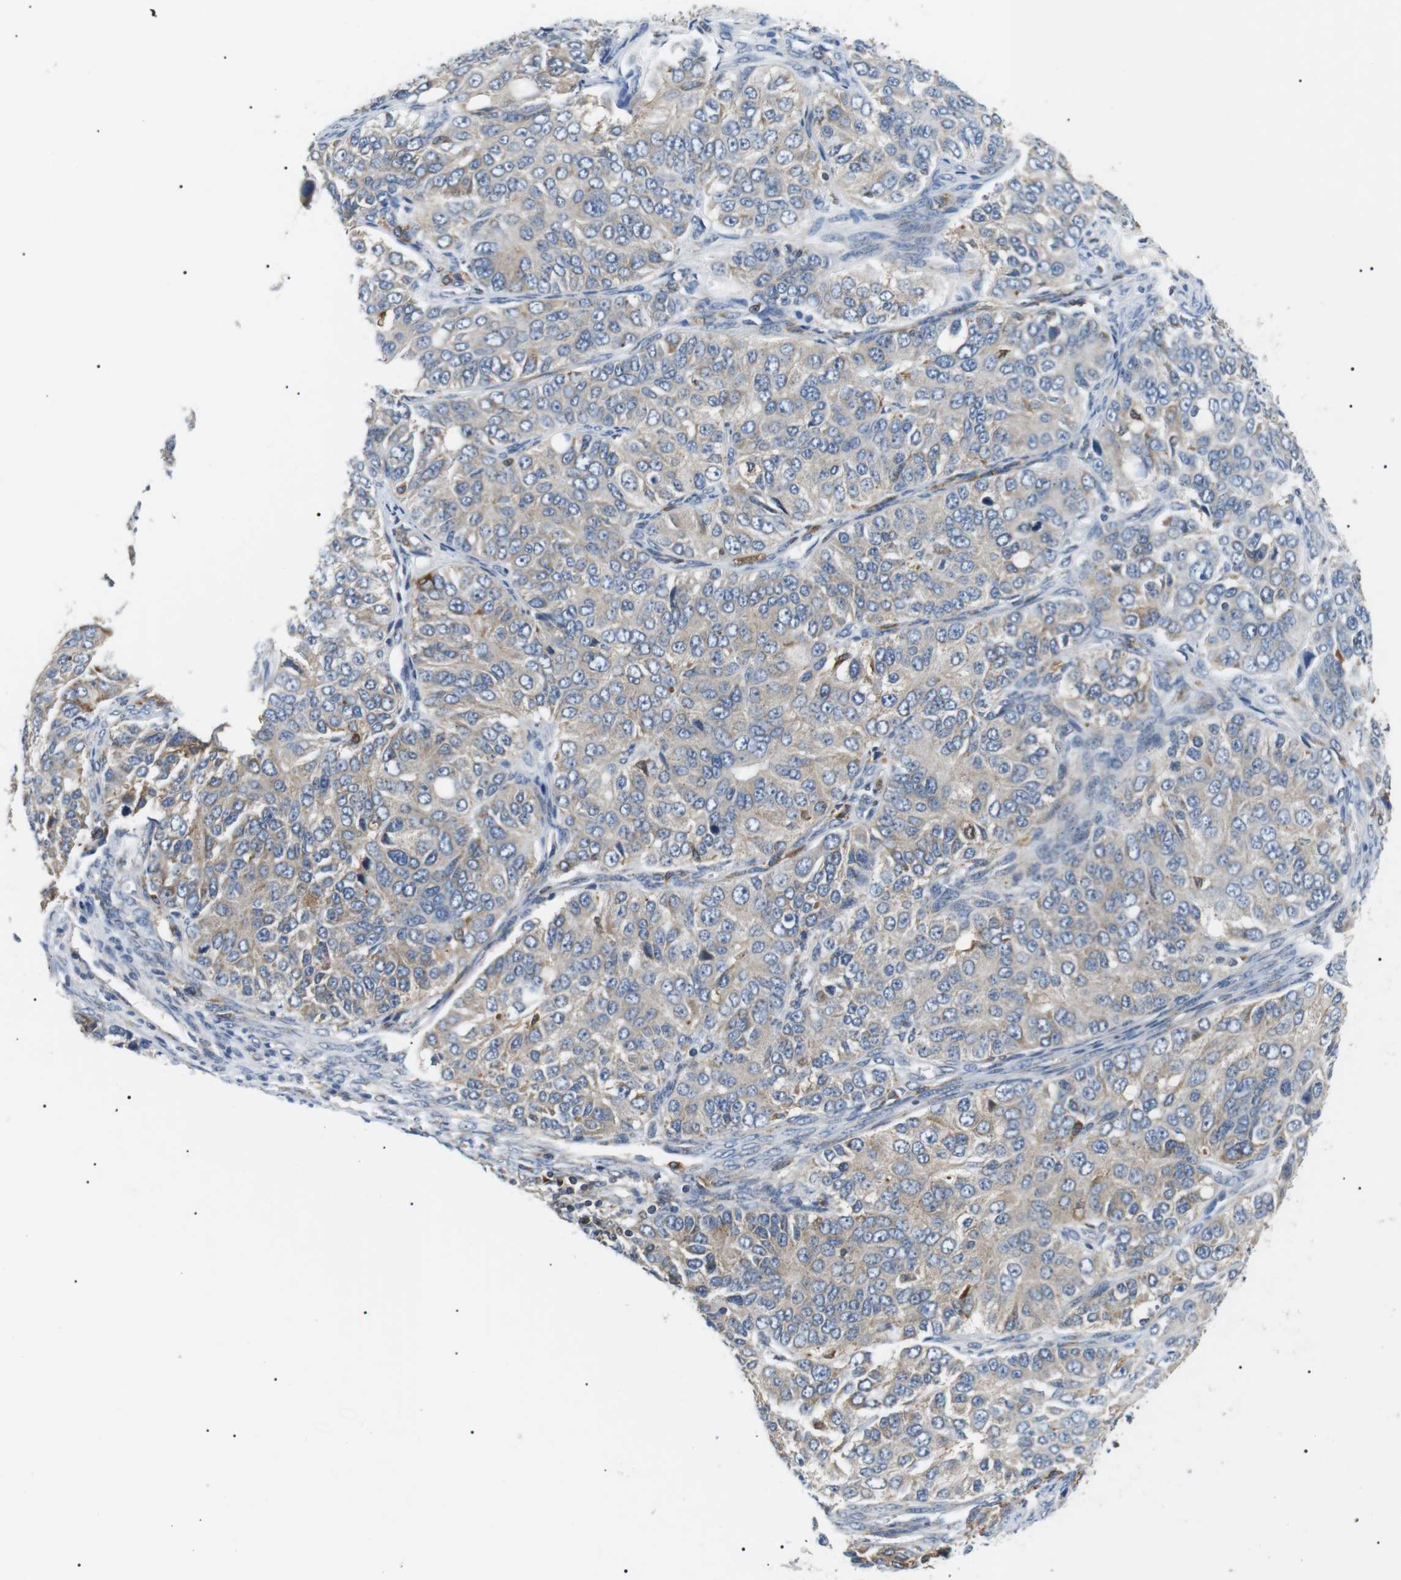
{"staining": {"intensity": "weak", "quantity": "25%-75%", "location": "cytoplasmic/membranous"}, "tissue": "ovarian cancer", "cell_type": "Tumor cells", "image_type": "cancer", "snomed": [{"axis": "morphology", "description": "Carcinoma, endometroid"}, {"axis": "topography", "description": "Ovary"}], "caption": "Ovarian cancer stained for a protein (brown) shows weak cytoplasmic/membranous positive staining in about 25%-75% of tumor cells.", "gene": "RAB9A", "patient": {"sex": "female", "age": 51}}